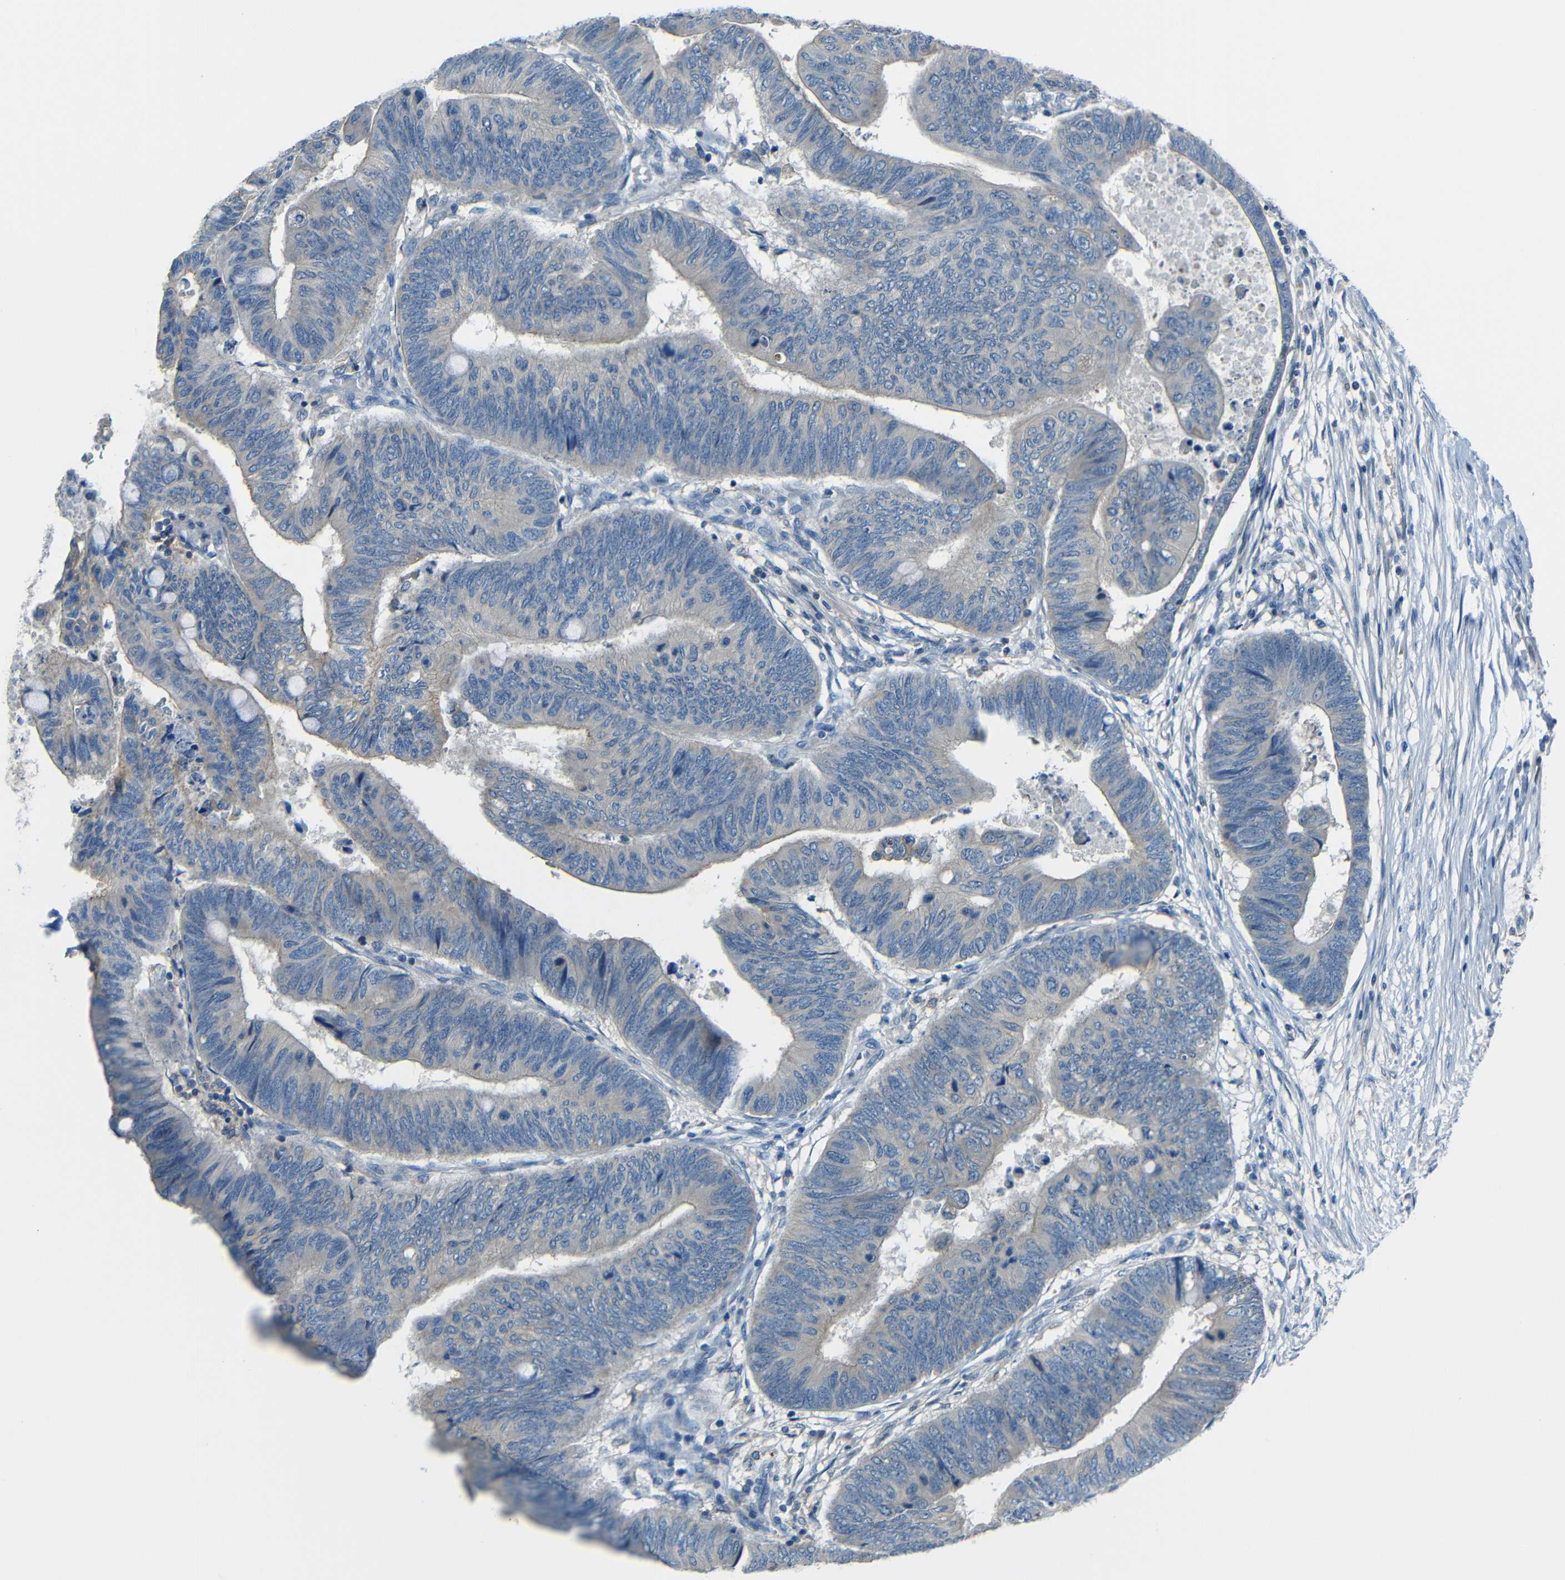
{"staining": {"intensity": "negative", "quantity": "none", "location": "none"}, "tissue": "colorectal cancer", "cell_type": "Tumor cells", "image_type": "cancer", "snomed": [{"axis": "morphology", "description": "Normal tissue, NOS"}, {"axis": "morphology", "description": "Adenocarcinoma, NOS"}, {"axis": "topography", "description": "Rectum"}, {"axis": "topography", "description": "Peripheral nerve tissue"}], "caption": "Human colorectal cancer (adenocarcinoma) stained for a protein using immunohistochemistry (IHC) reveals no expression in tumor cells.", "gene": "CYP26B1", "patient": {"sex": "male", "age": 92}}